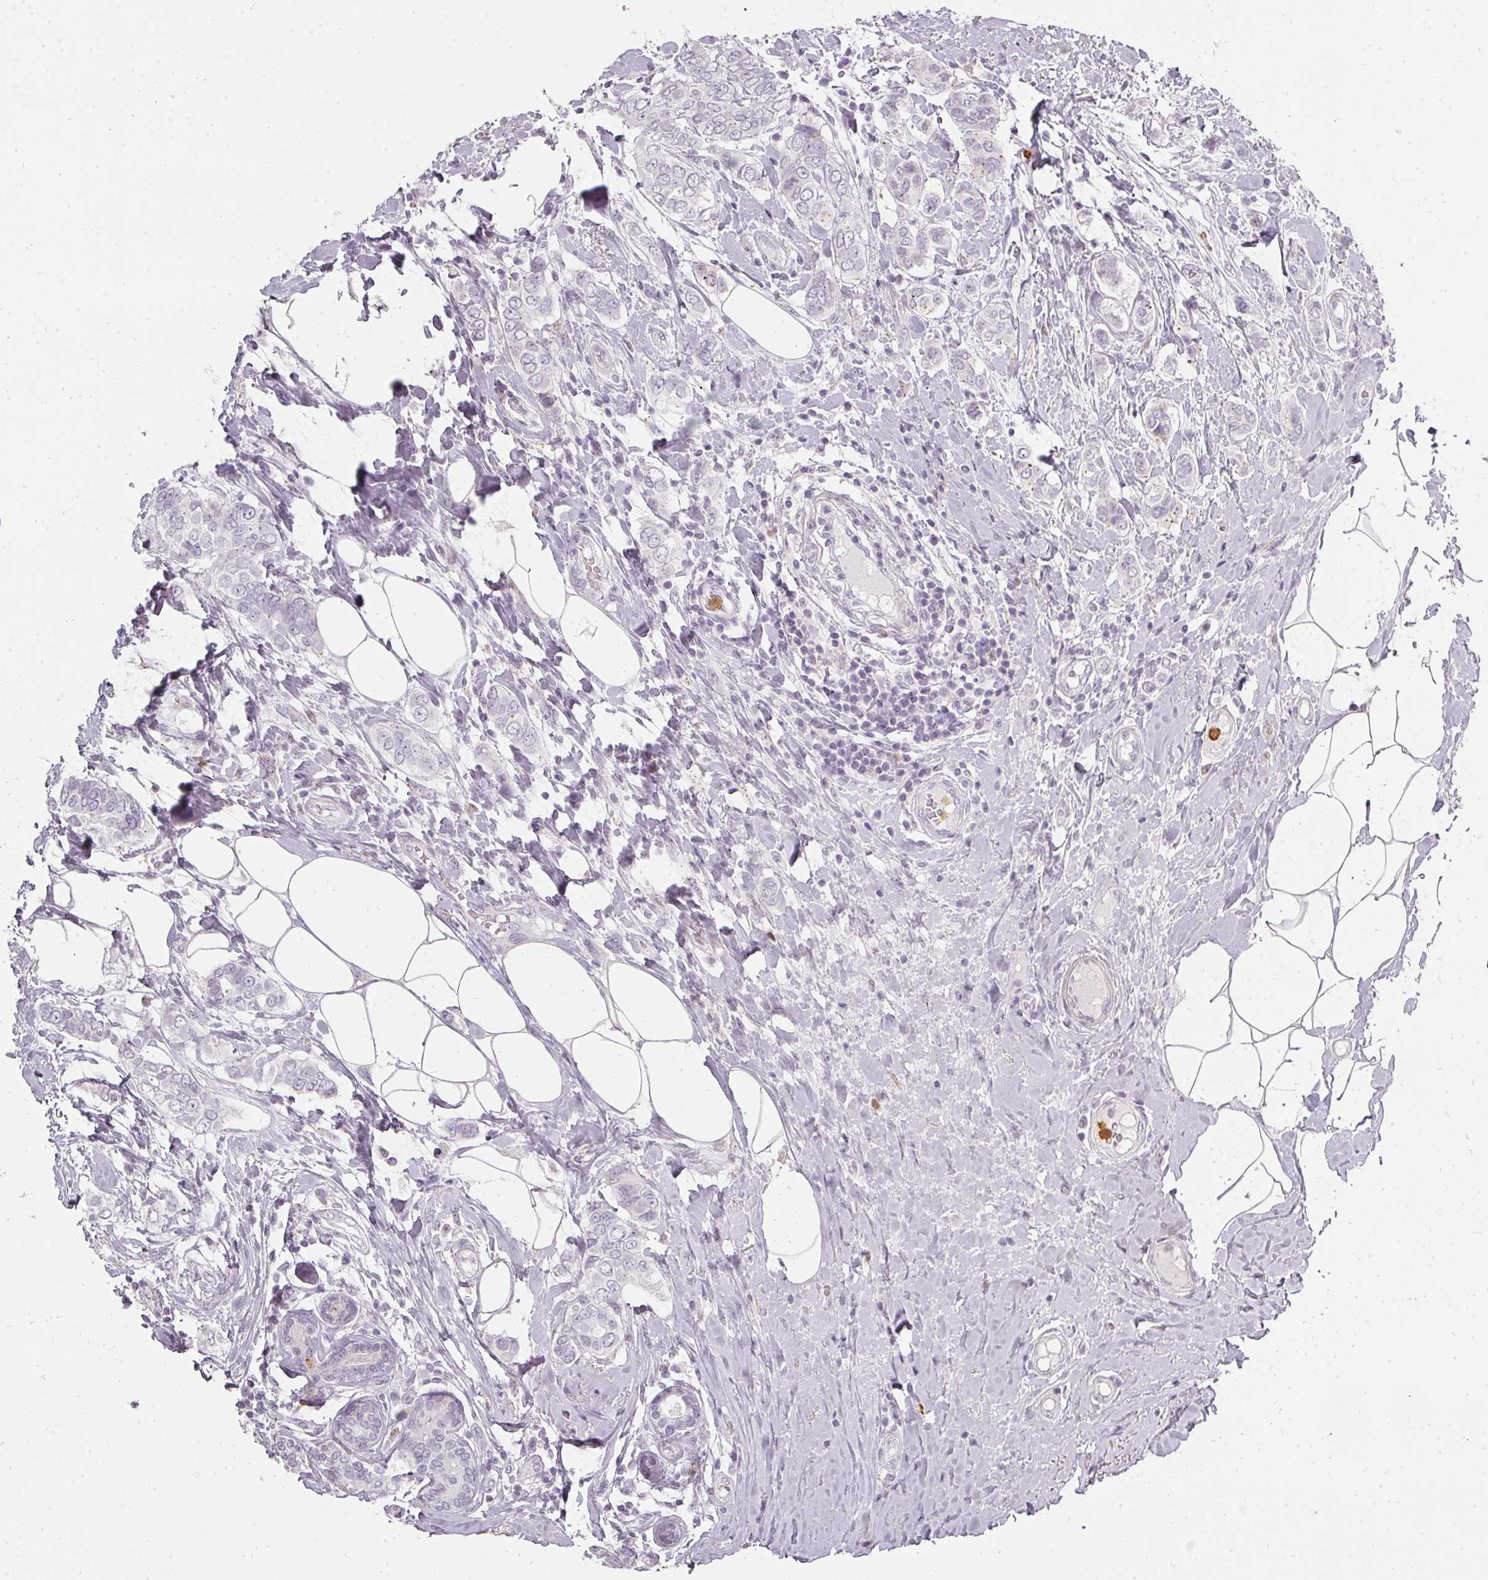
{"staining": {"intensity": "negative", "quantity": "none", "location": "none"}, "tissue": "breast cancer", "cell_type": "Tumor cells", "image_type": "cancer", "snomed": [{"axis": "morphology", "description": "Lobular carcinoma"}, {"axis": "topography", "description": "Breast"}], "caption": "DAB (3,3'-diaminobenzidine) immunohistochemical staining of human lobular carcinoma (breast) demonstrates no significant staining in tumor cells.", "gene": "BIK", "patient": {"sex": "female", "age": 51}}